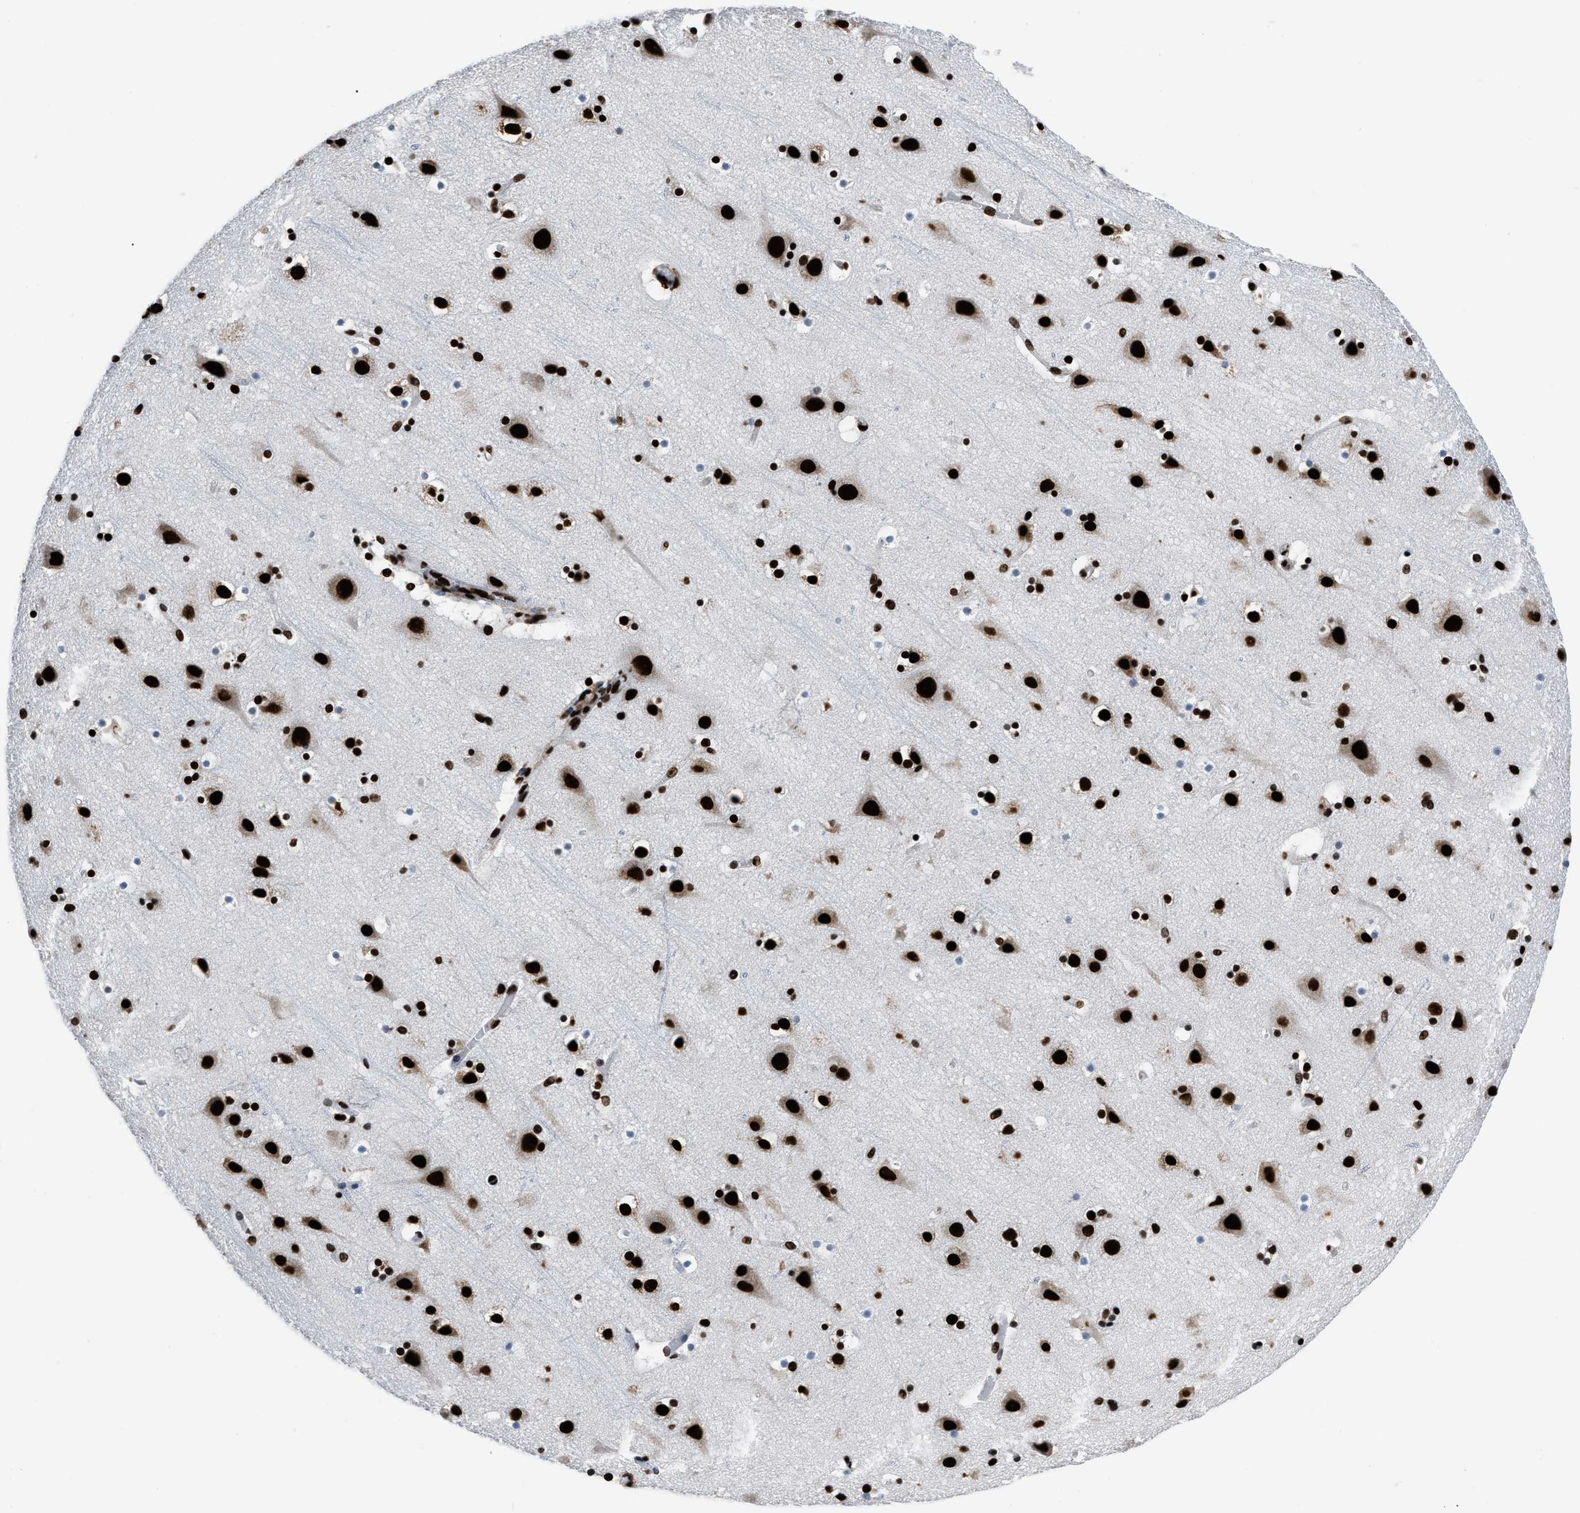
{"staining": {"intensity": "strong", "quantity": ">75%", "location": "nuclear"}, "tissue": "cerebral cortex", "cell_type": "Endothelial cells", "image_type": "normal", "snomed": [{"axis": "morphology", "description": "Normal tissue, NOS"}, {"axis": "topography", "description": "Cerebral cortex"}], "caption": "An IHC histopathology image of normal tissue is shown. Protein staining in brown shows strong nuclear positivity in cerebral cortex within endothelial cells. (Stains: DAB (3,3'-diaminobenzidine) in brown, nuclei in blue, Microscopy: brightfield microscopy at high magnification).", "gene": "HNRNPM", "patient": {"sex": "male", "age": 45}}